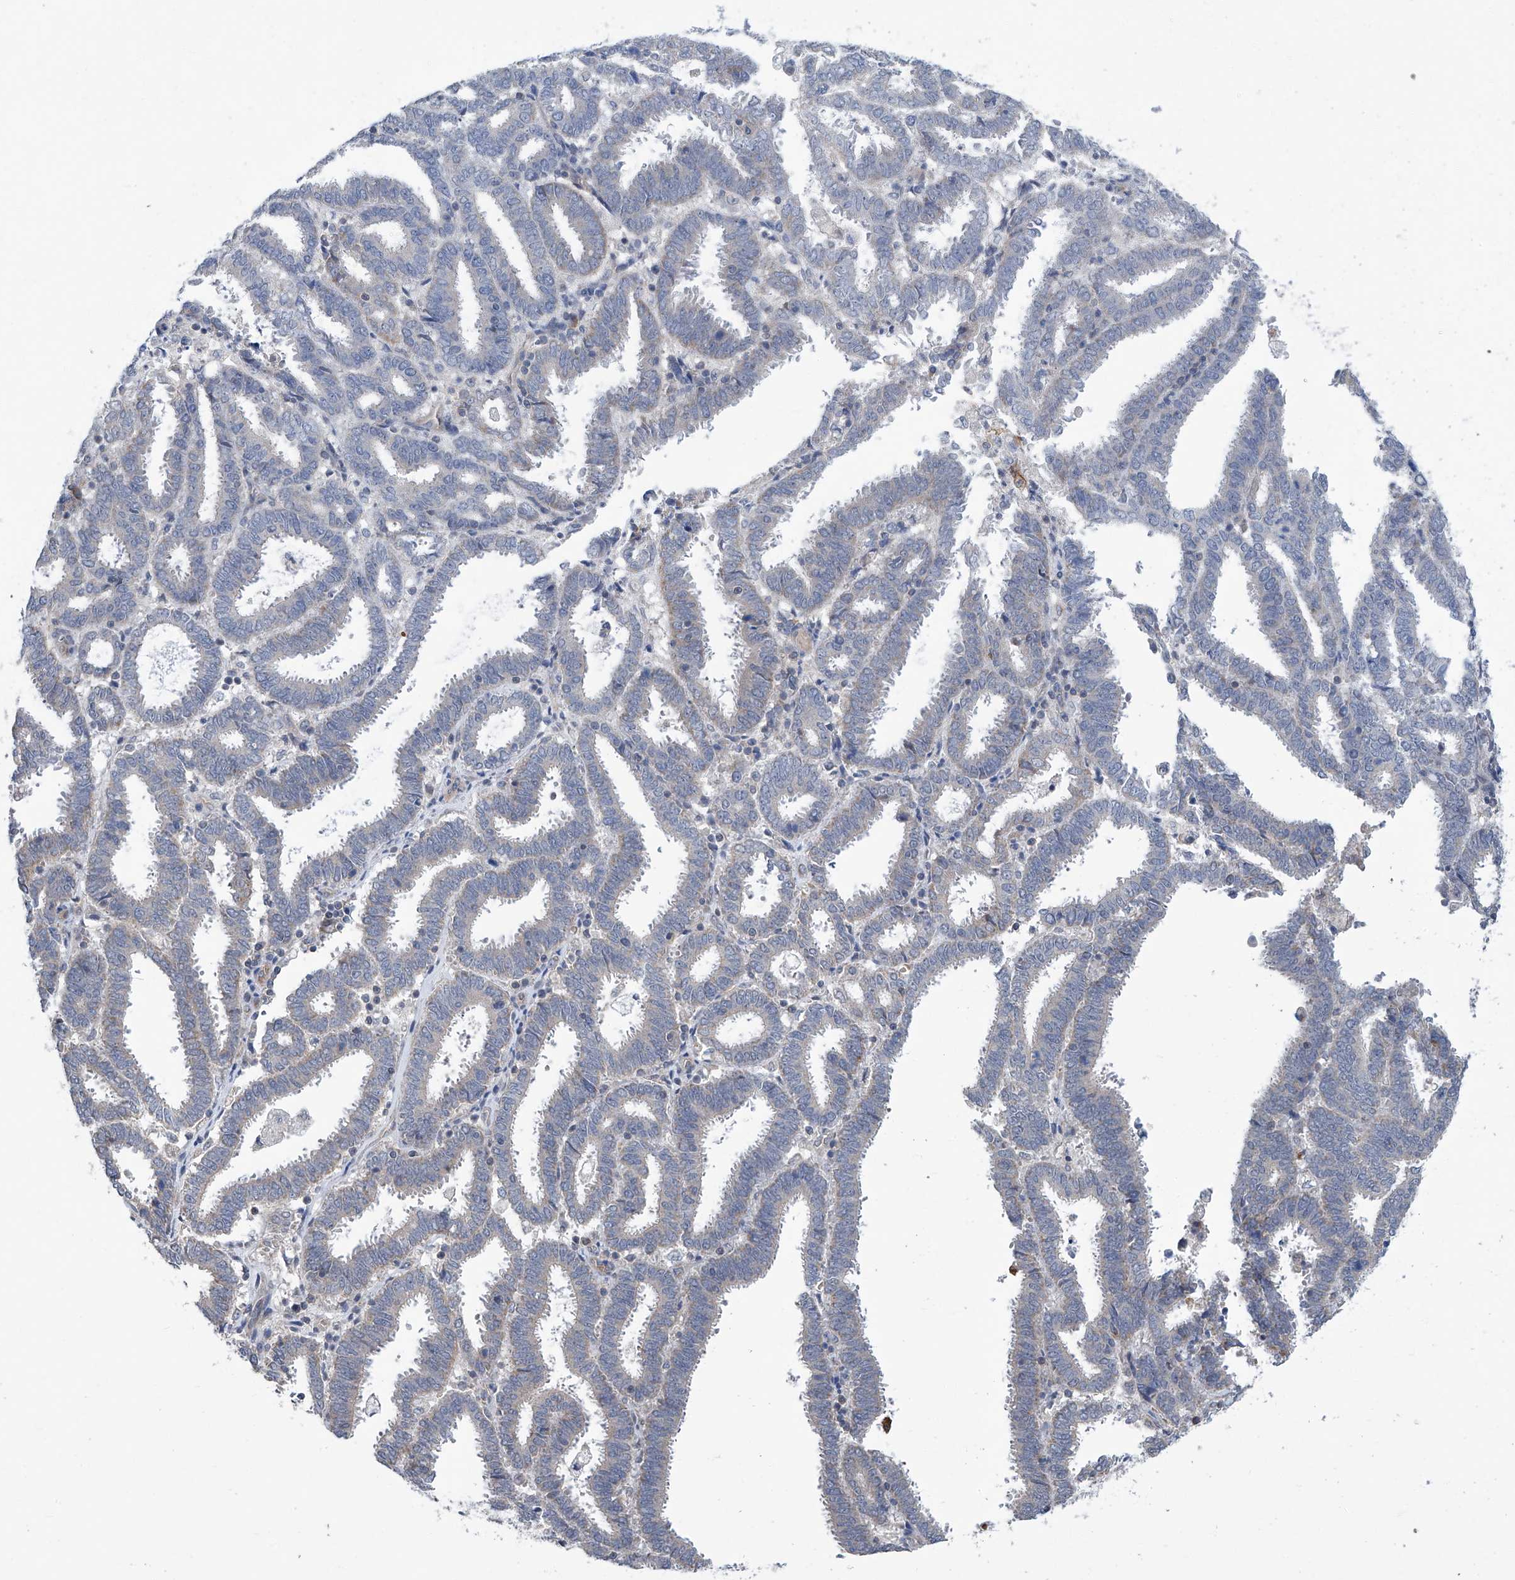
{"staining": {"intensity": "negative", "quantity": "none", "location": "none"}, "tissue": "endometrial cancer", "cell_type": "Tumor cells", "image_type": "cancer", "snomed": [{"axis": "morphology", "description": "Adenocarcinoma, NOS"}, {"axis": "topography", "description": "Uterus"}], "caption": "This photomicrograph is of endometrial cancer (adenocarcinoma) stained with immunohistochemistry (IHC) to label a protein in brown with the nuclei are counter-stained blue. There is no positivity in tumor cells.", "gene": "EIF2D", "patient": {"sex": "female", "age": 83}}